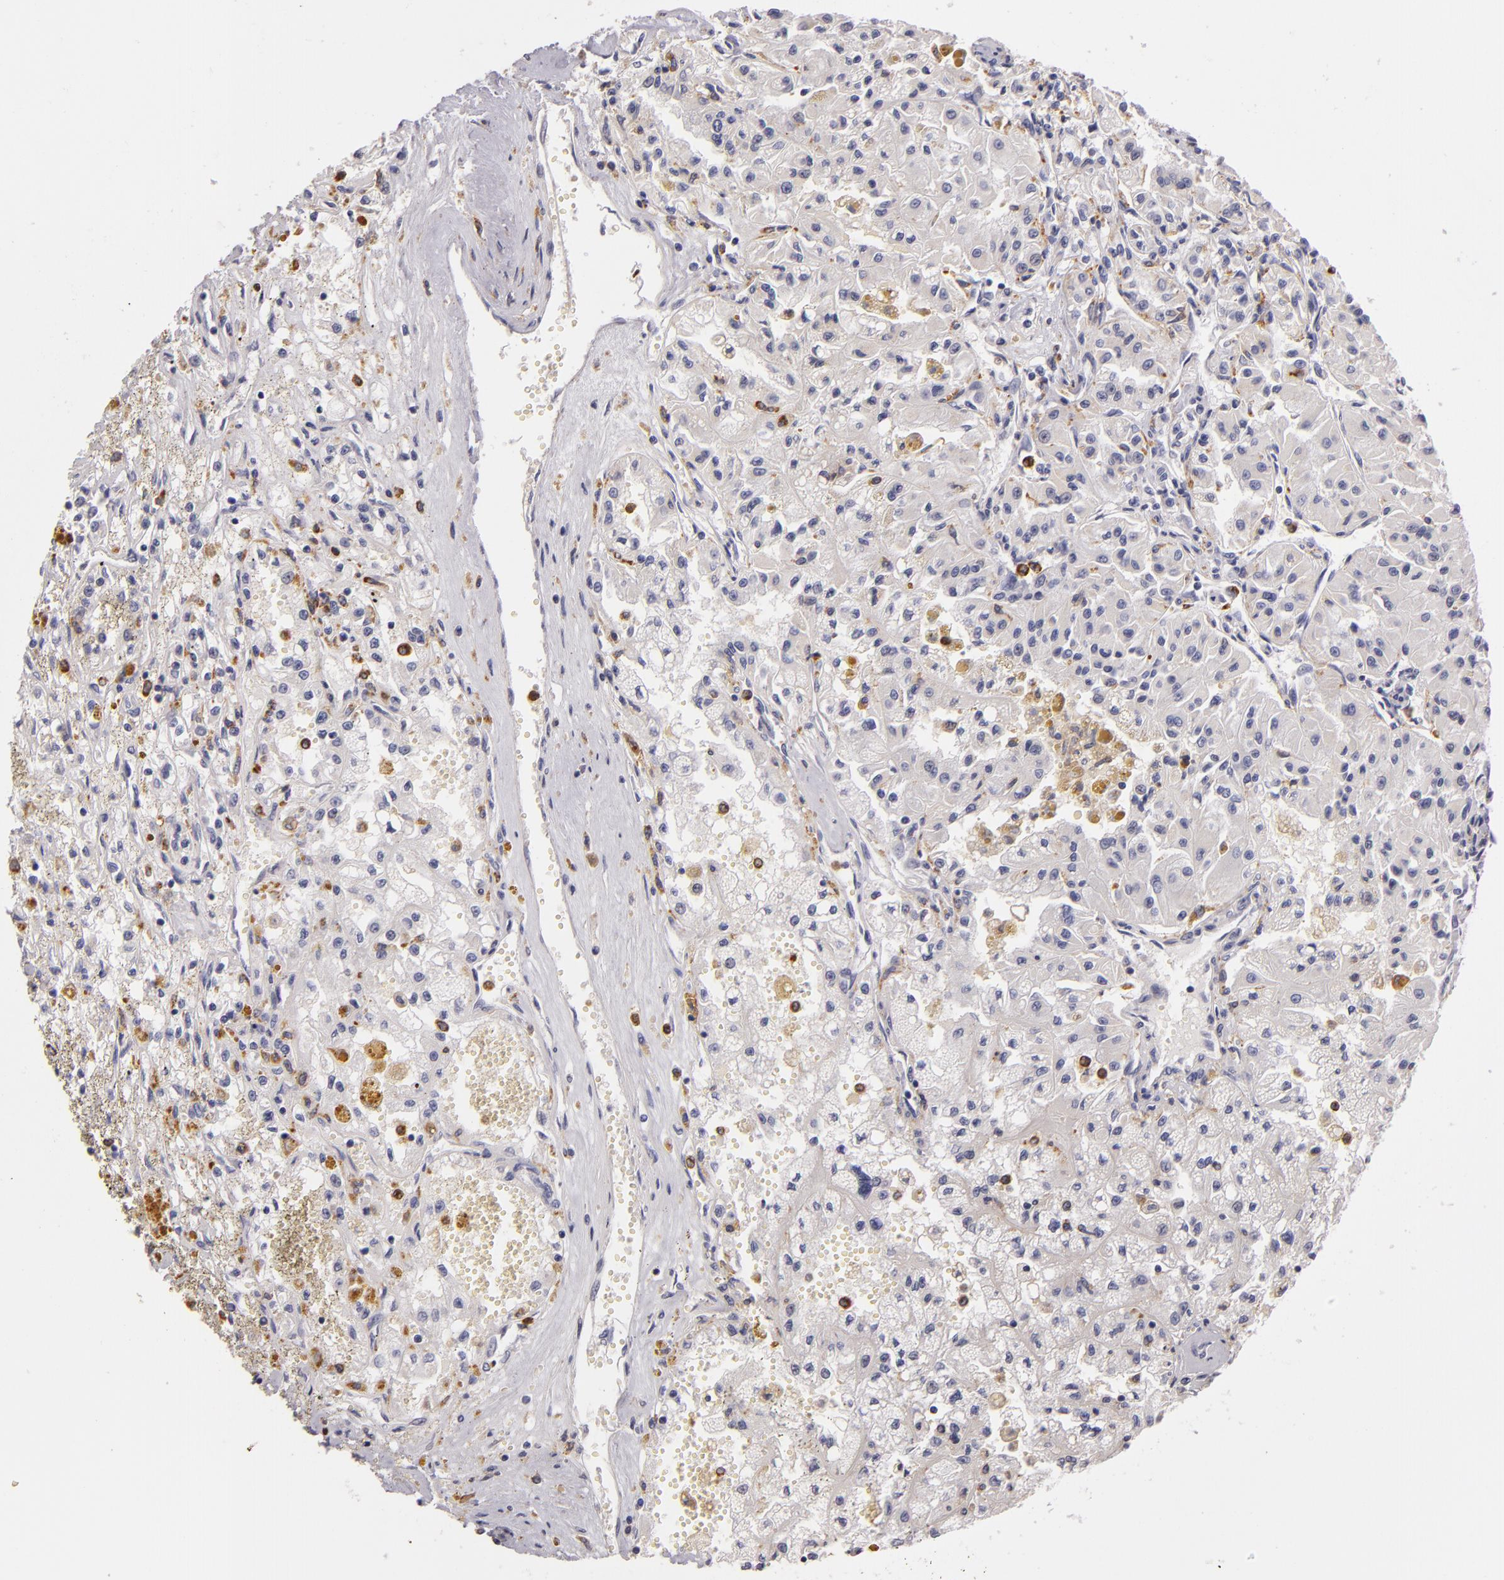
{"staining": {"intensity": "negative", "quantity": "none", "location": "none"}, "tissue": "renal cancer", "cell_type": "Tumor cells", "image_type": "cancer", "snomed": [{"axis": "morphology", "description": "Adenocarcinoma, NOS"}, {"axis": "topography", "description": "Kidney"}], "caption": "This is an IHC histopathology image of renal cancer (adenocarcinoma). There is no positivity in tumor cells.", "gene": "TLR8", "patient": {"sex": "male", "age": 78}}